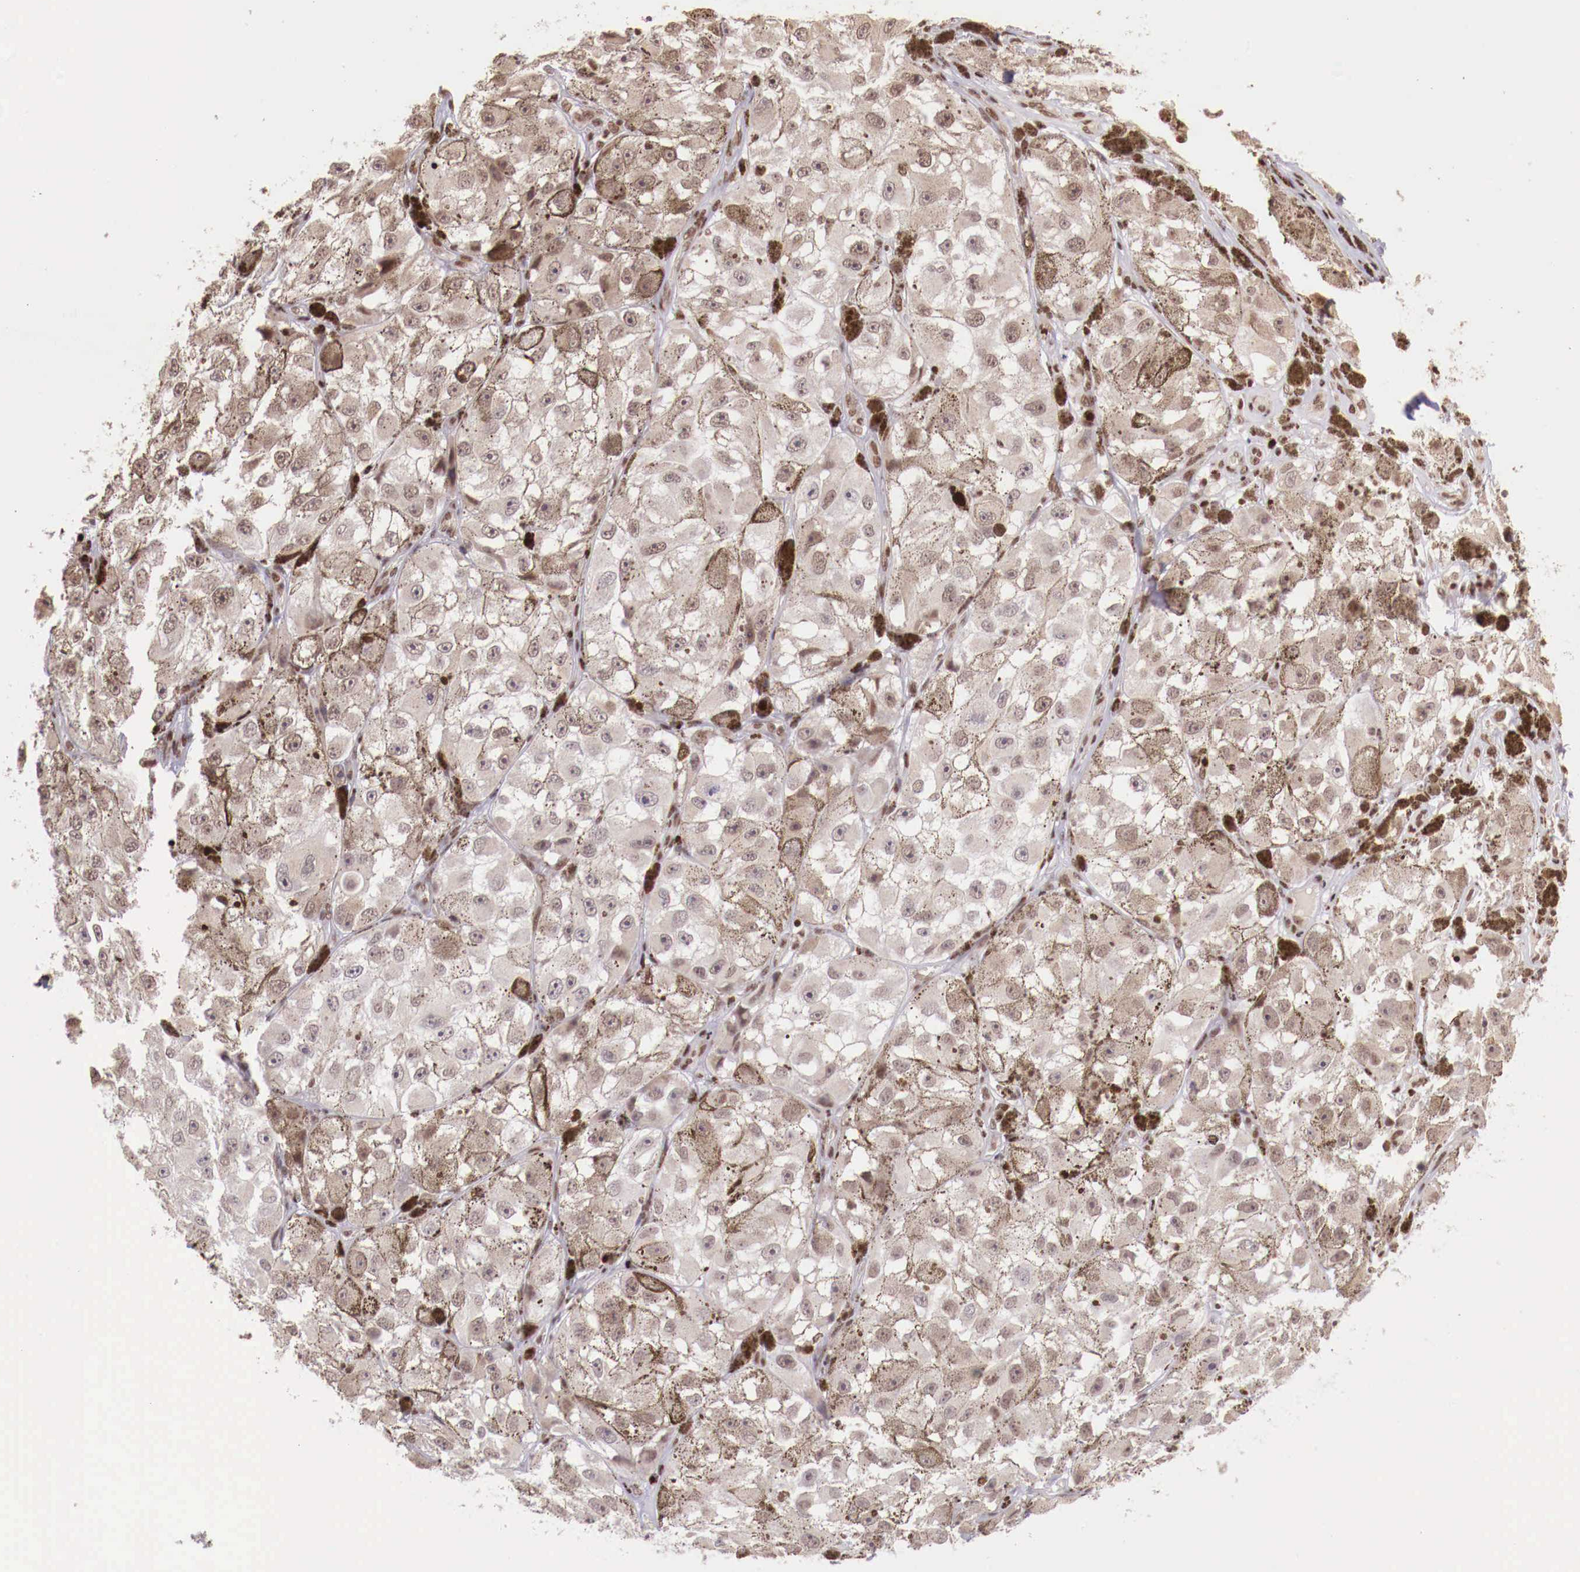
{"staining": {"intensity": "weak", "quantity": "25%-75%", "location": "nuclear"}, "tissue": "melanoma", "cell_type": "Tumor cells", "image_type": "cancer", "snomed": [{"axis": "morphology", "description": "Malignant melanoma, NOS"}, {"axis": "topography", "description": "Skin"}], "caption": "Weak nuclear staining is present in approximately 25%-75% of tumor cells in malignant melanoma. Ihc stains the protein of interest in brown and the nuclei are stained blue.", "gene": "SP1", "patient": {"sex": "male", "age": 67}}